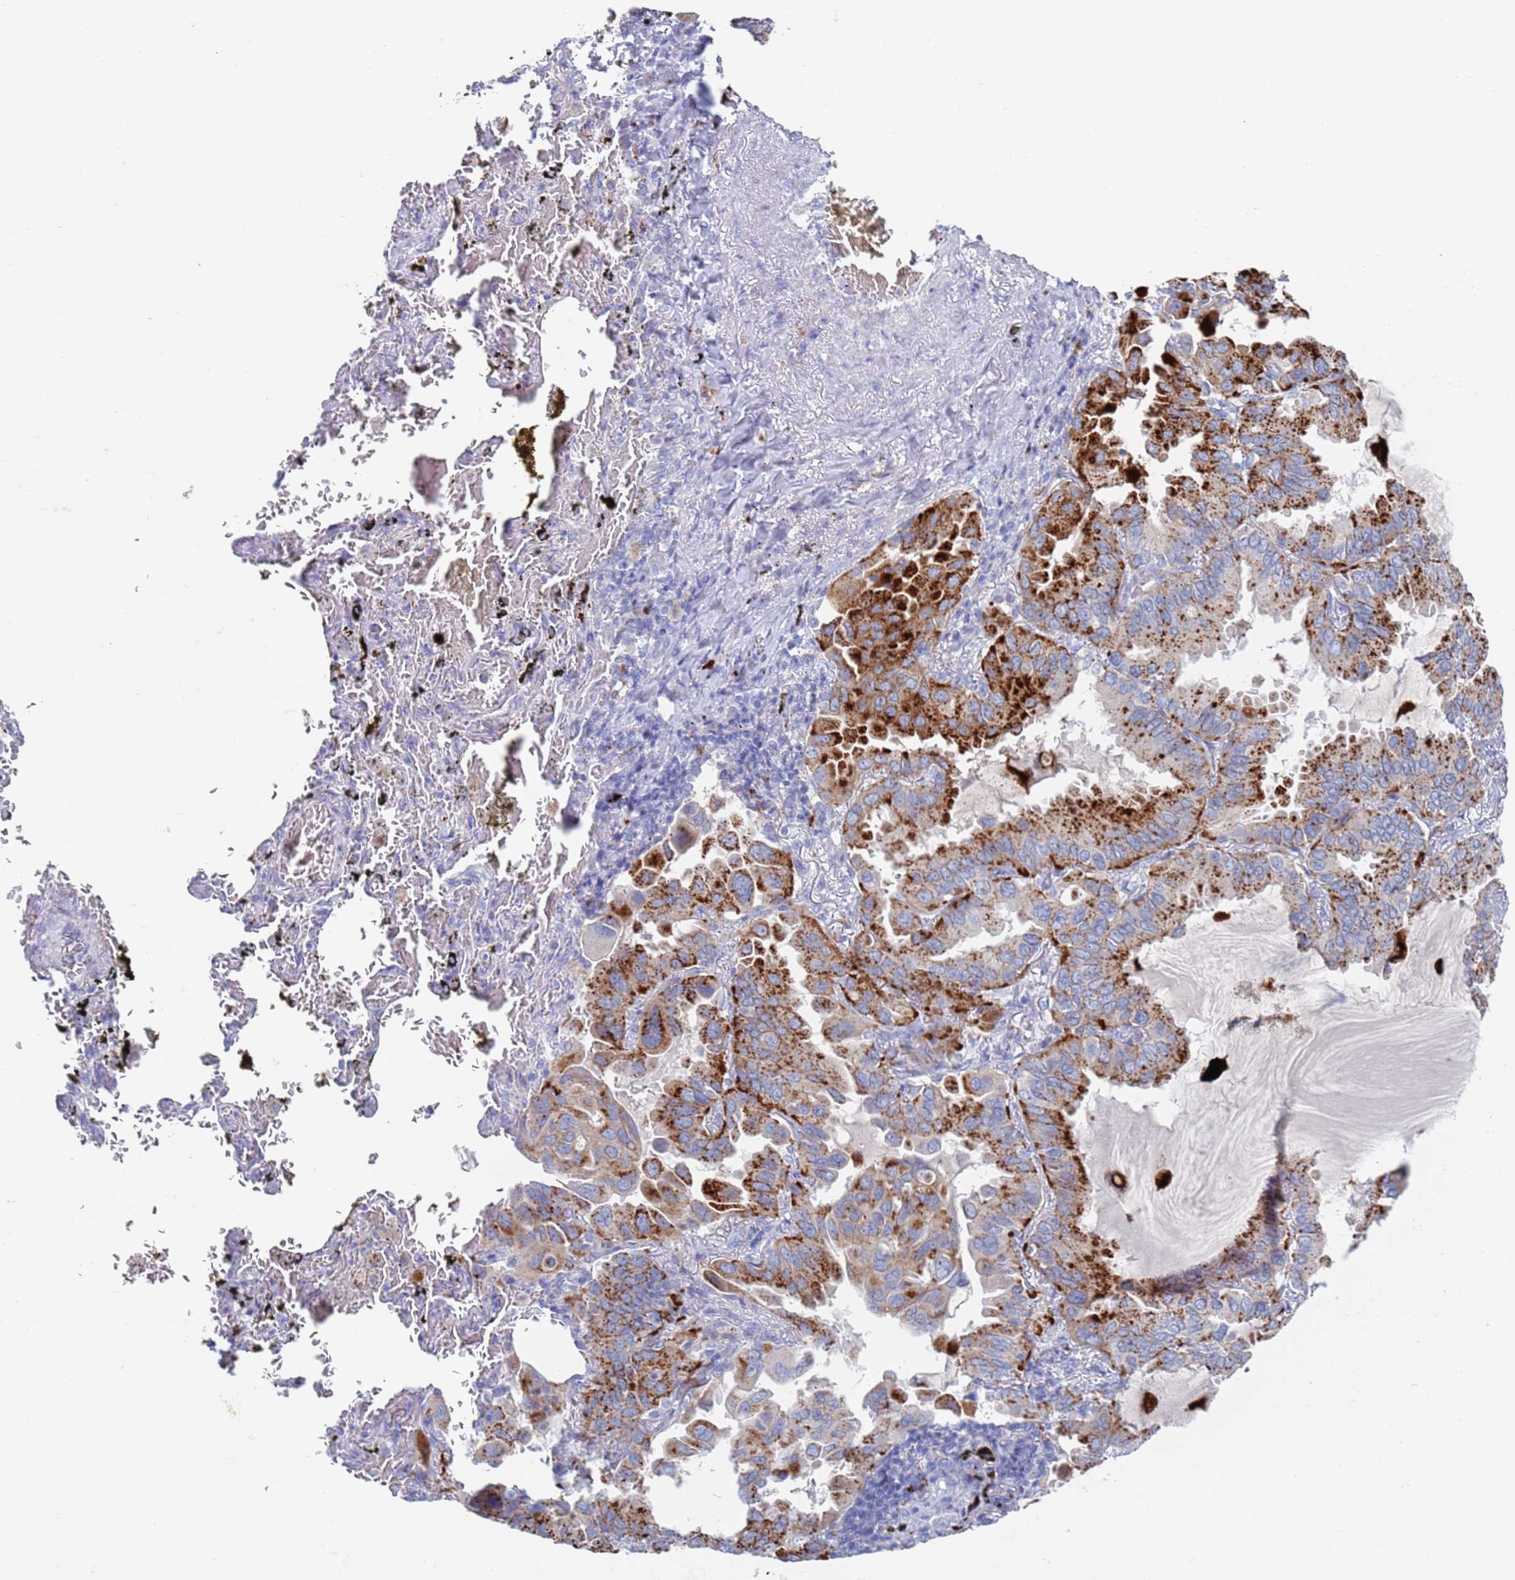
{"staining": {"intensity": "strong", "quantity": "25%-75%", "location": "cytoplasmic/membranous"}, "tissue": "lung cancer", "cell_type": "Tumor cells", "image_type": "cancer", "snomed": [{"axis": "morphology", "description": "Adenocarcinoma, NOS"}, {"axis": "topography", "description": "Lung"}], "caption": "Human adenocarcinoma (lung) stained for a protein (brown) shows strong cytoplasmic/membranous positive staining in about 25%-75% of tumor cells.", "gene": "FUCA1", "patient": {"sex": "male", "age": 64}}